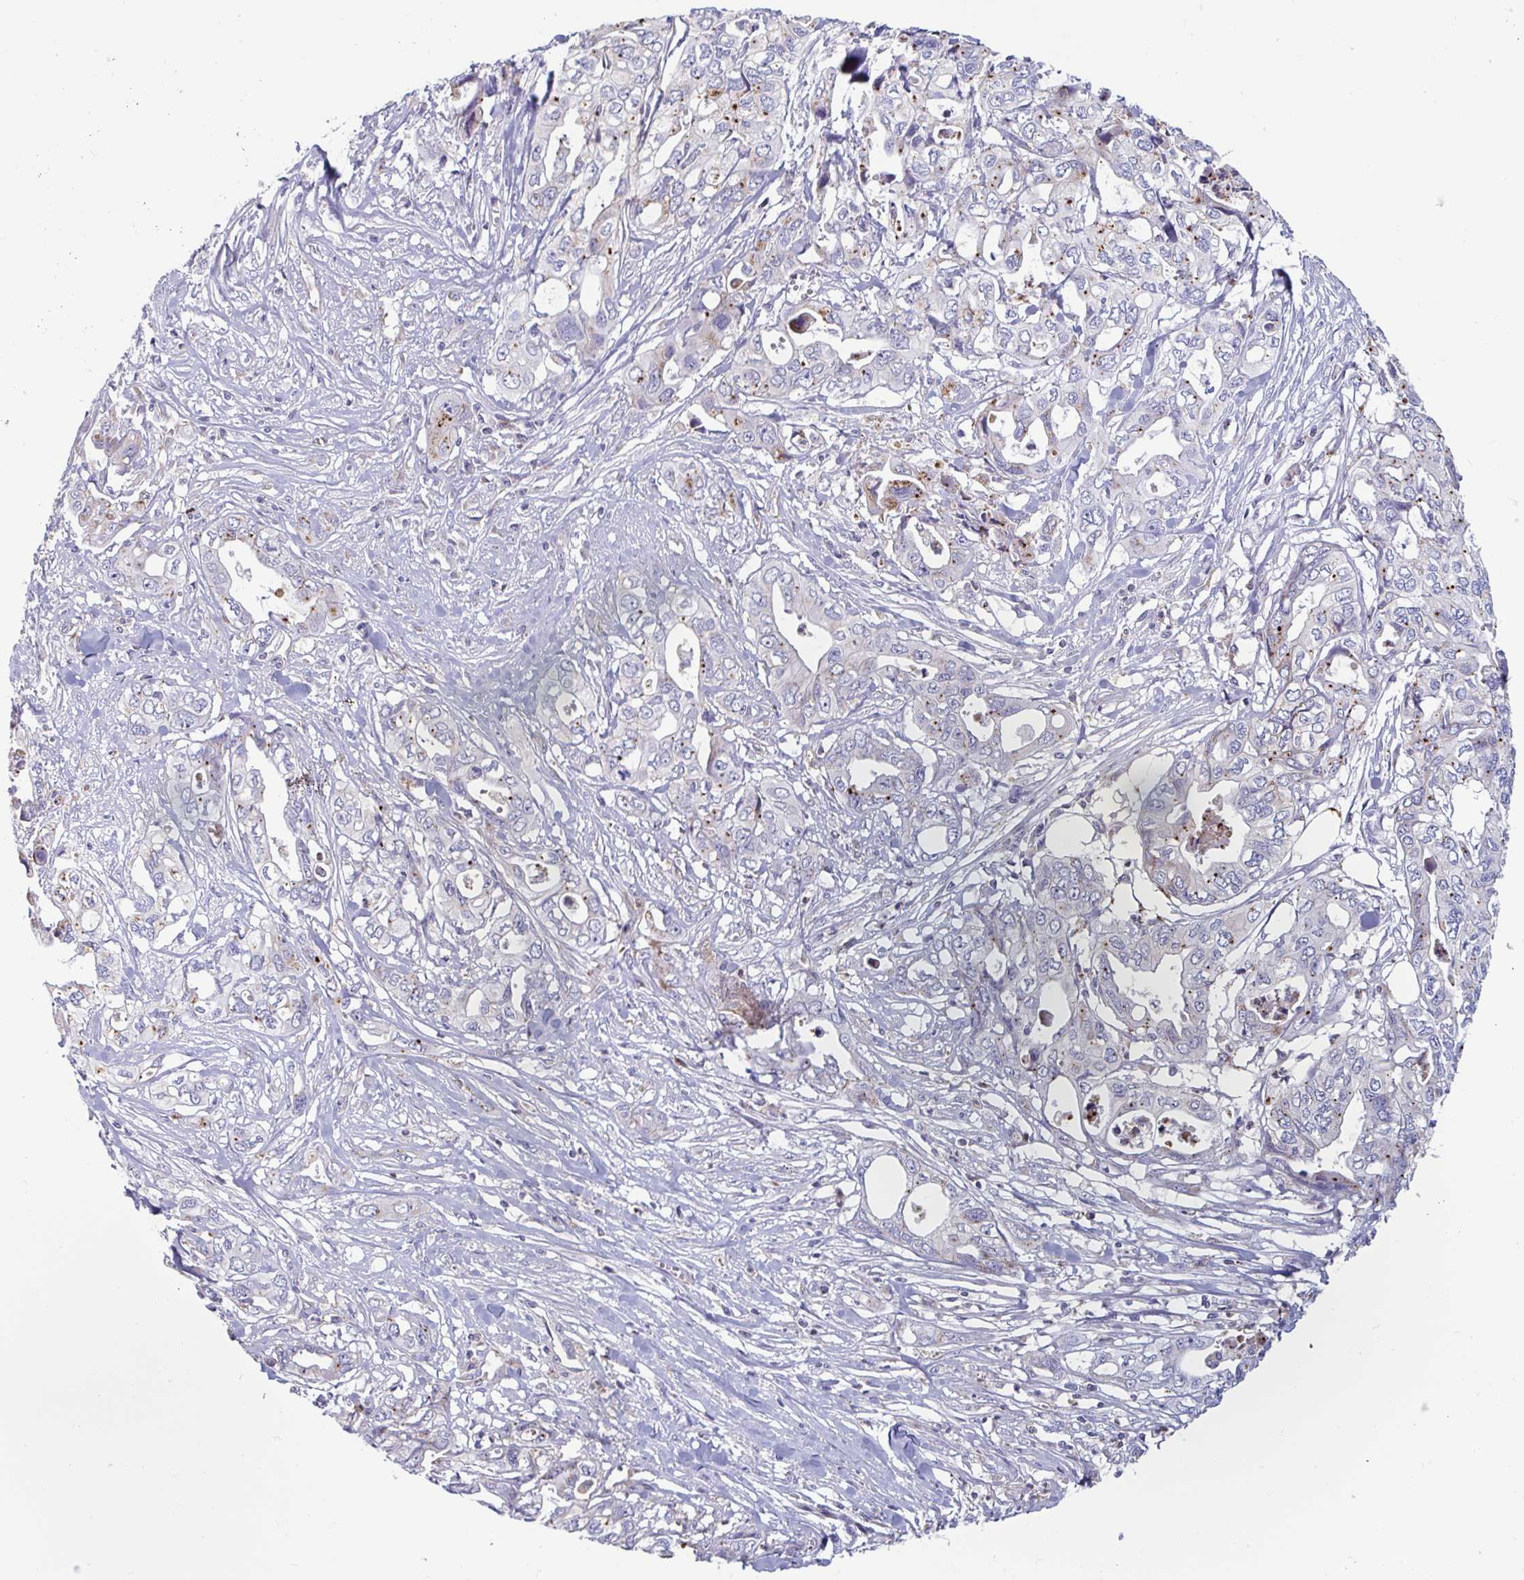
{"staining": {"intensity": "moderate", "quantity": "<25%", "location": "cytoplasmic/membranous"}, "tissue": "pancreatic cancer", "cell_type": "Tumor cells", "image_type": "cancer", "snomed": [{"axis": "morphology", "description": "Adenocarcinoma, NOS"}, {"axis": "topography", "description": "Pancreas"}], "caption": "Tumor cells demonstrate low levels of moderate cytoplasmic/membranous expression in approximately <25% of cells in human pancreatic cancer (adenocarcinoma).", "gene": "SLC9A6", "patient": {"sex": "male", "age": 68}}